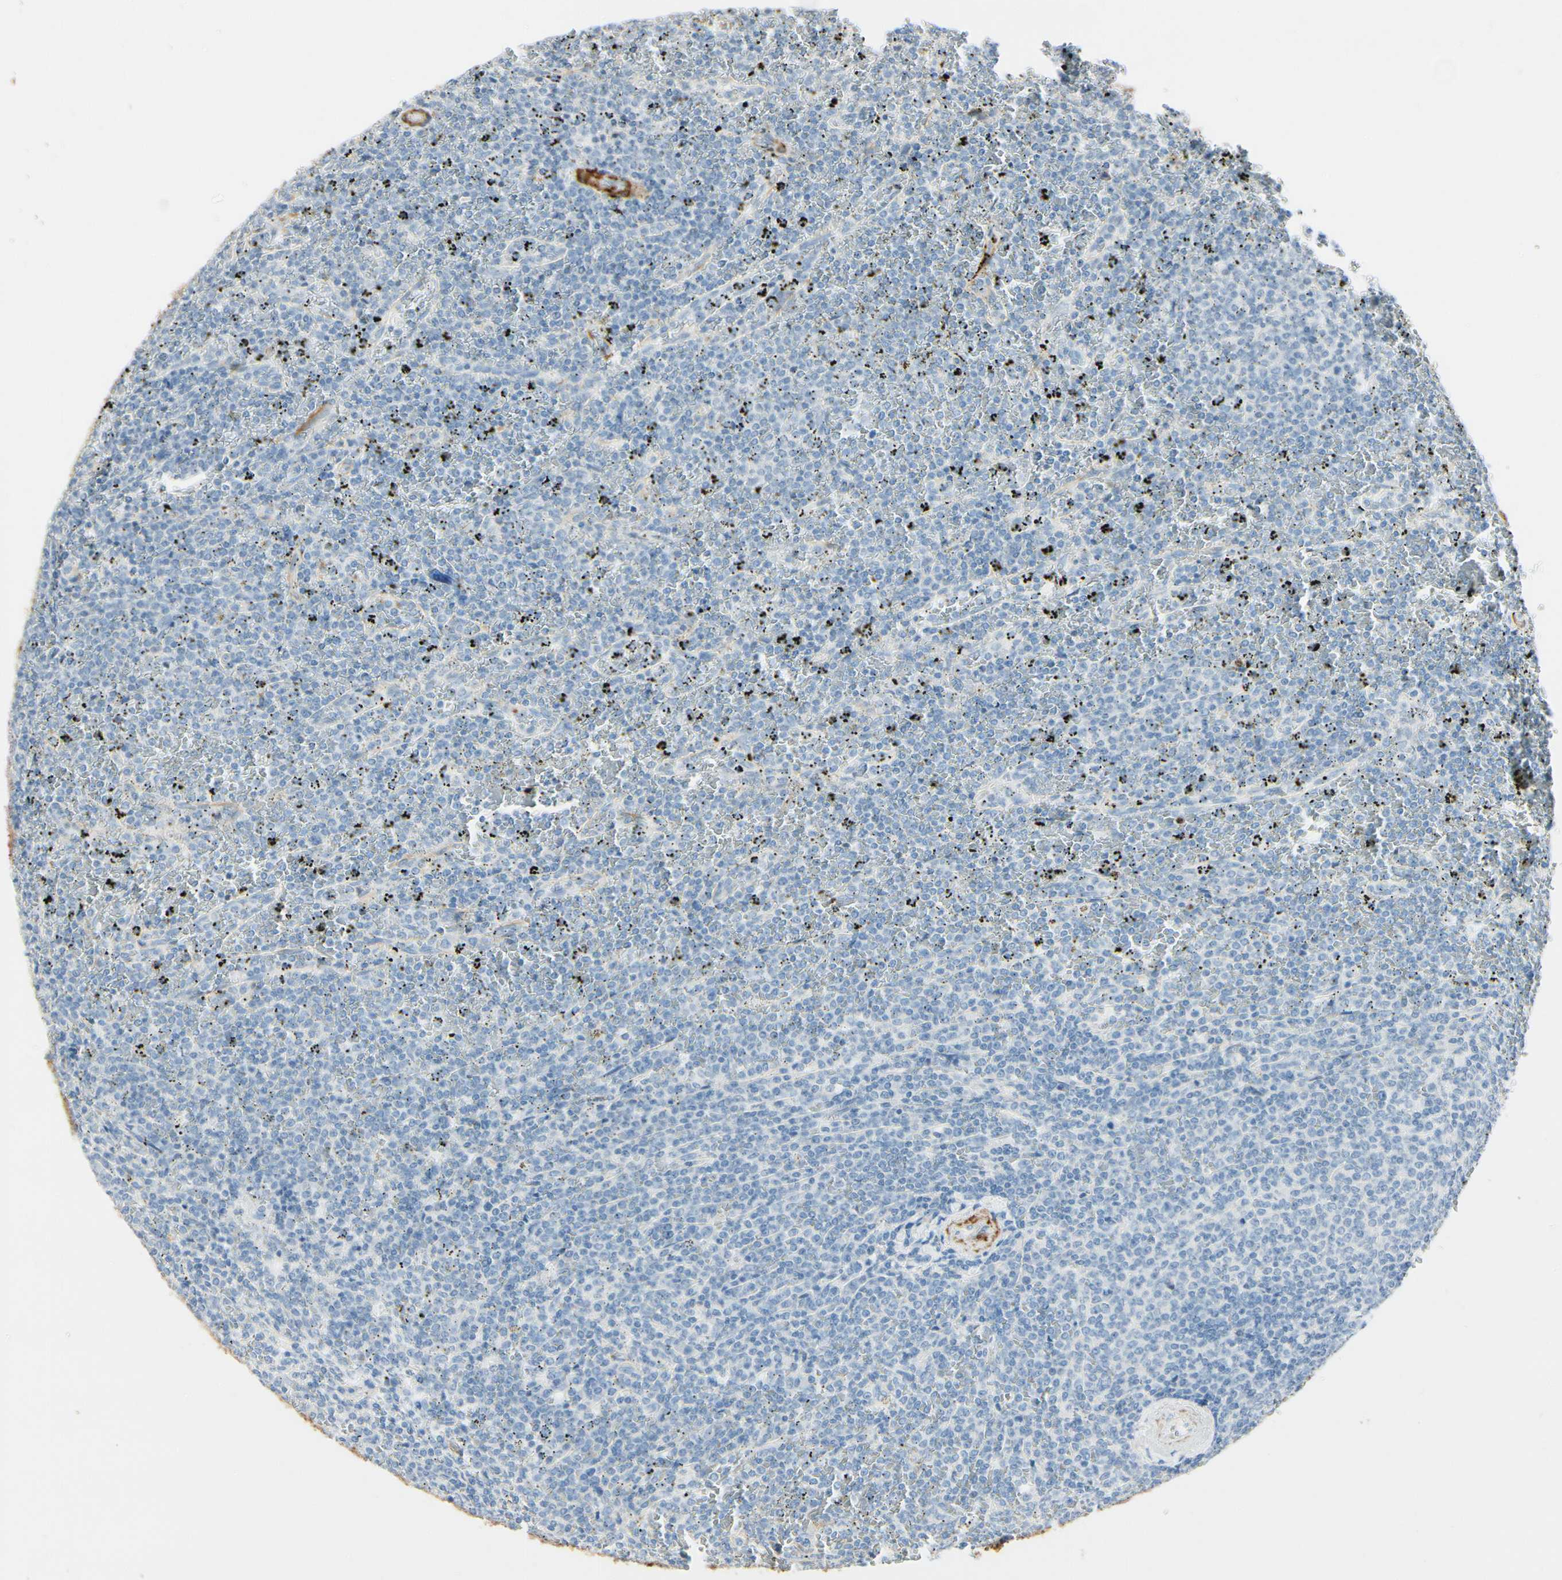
{"staining": {"intensity": "negative", "quantity": "none", "location": "none"}, "tissue": "lymphoma", "cell_type": "Tumor cells", "image_type": "cancer", "snomed": [{"axis": "morphology", "description": "Malignant lymphoma, non-Hodgkin's type, Low grade"}, {"axis": "topography", "description": "Spleen"}], "caption": "IHC micrograph of neoplastic tissue: lymphoma stained with DAB (3,3'-diaminobenzidine) exhibits no significant protein staining in tumor cells.", "gene": "AMPH", "patient": {"sex": "female", "age": 77}}